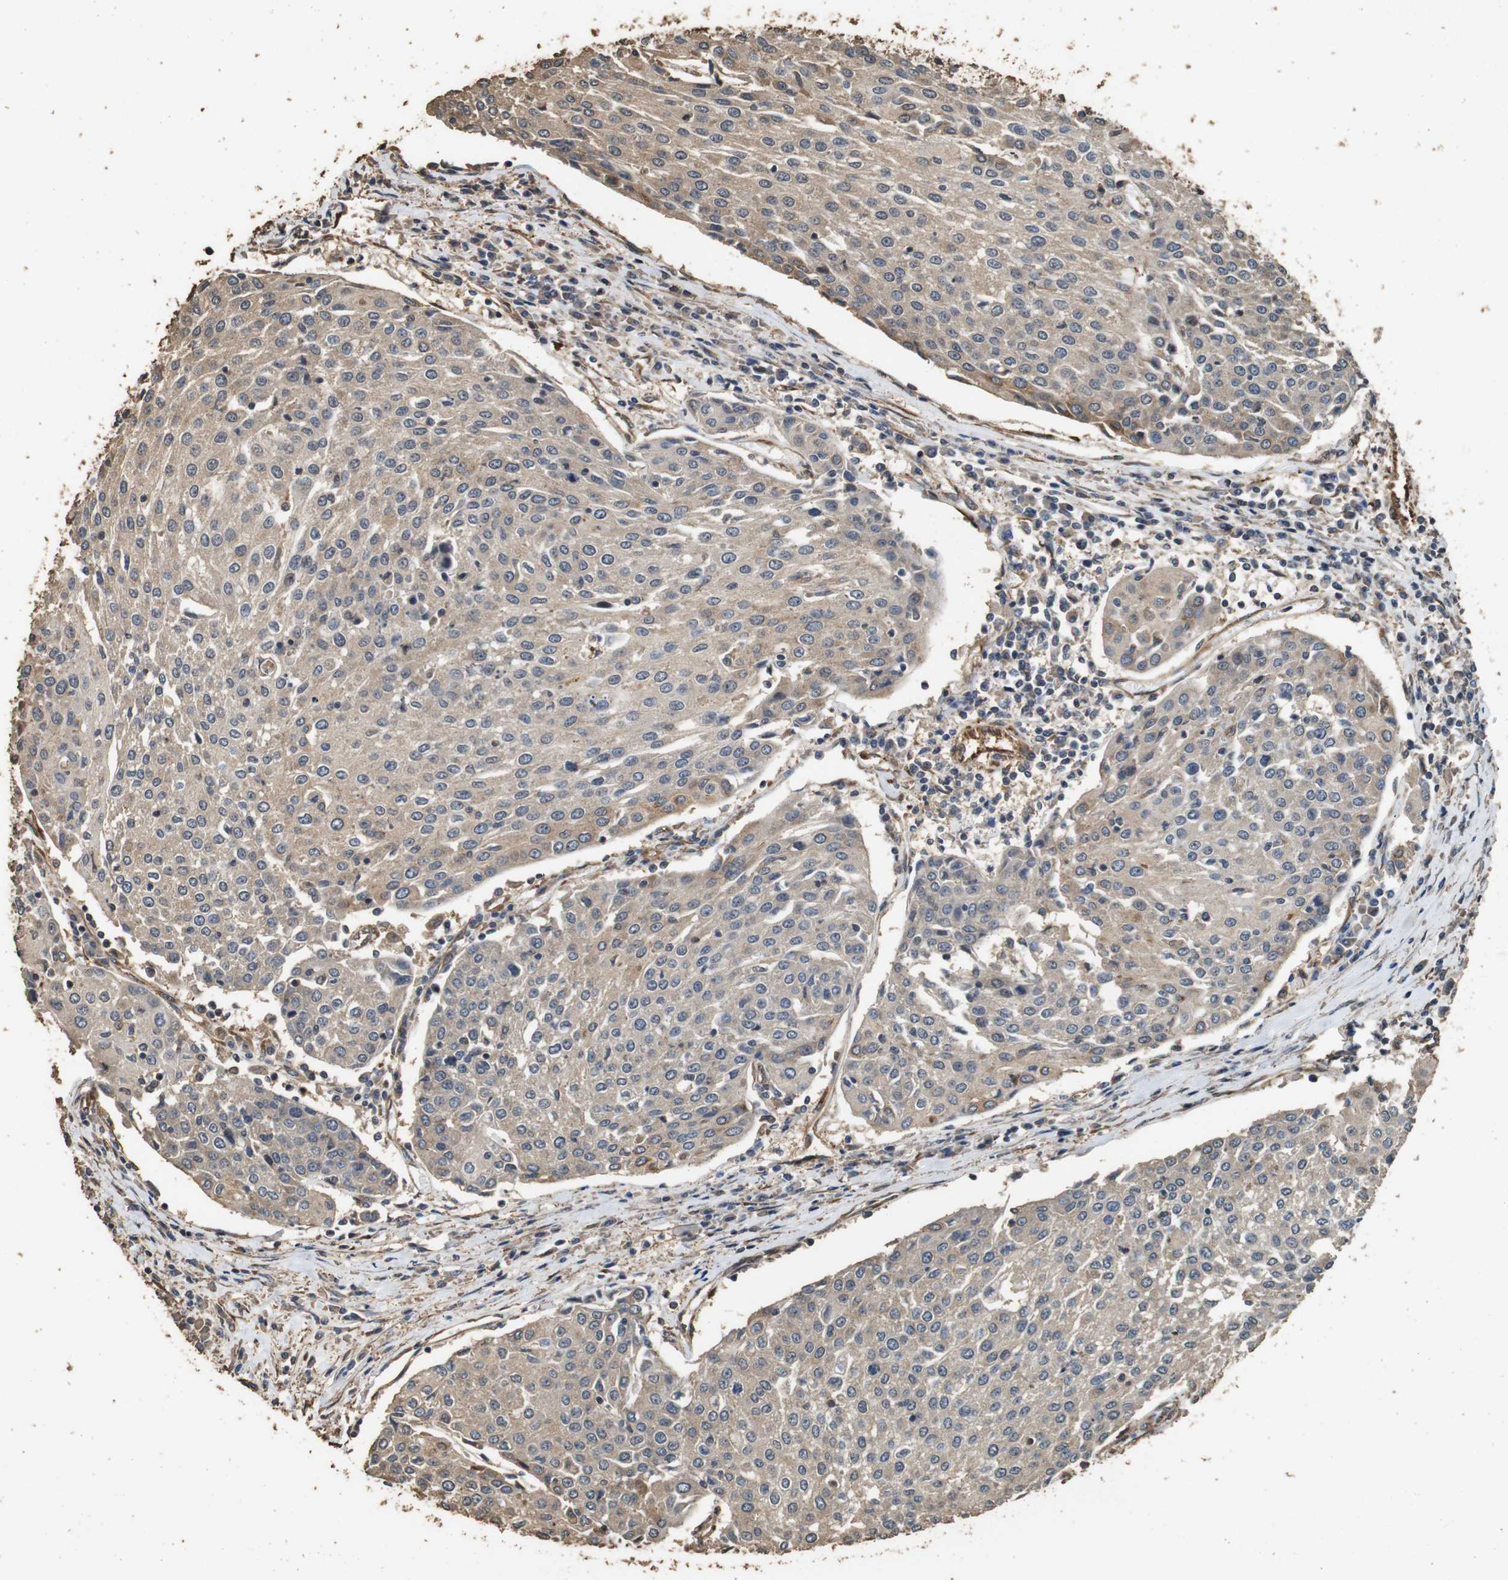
{"staining": {"intensity": "weak", "quantity": ">75%", "location": "cytoplasmic/membranous"}, "tissue": "urothelial cancer", "cell_type": "Tumor cells", "image_type": "cancer", "snomed": [{"axis": "morphology", "description": "Urothelial carcinoma, High grade"}, {"axis": "topography", "description": "Urinary bladder"}], "caption": "High-grade urothelial carcinoma was stained to show a protein in brown. There is low levels of weak cytoplasmic/membranous expression in about >75% of tumor cells.", "gene": "CNPY4", "patient": {"sex": "female", "age": 85}}